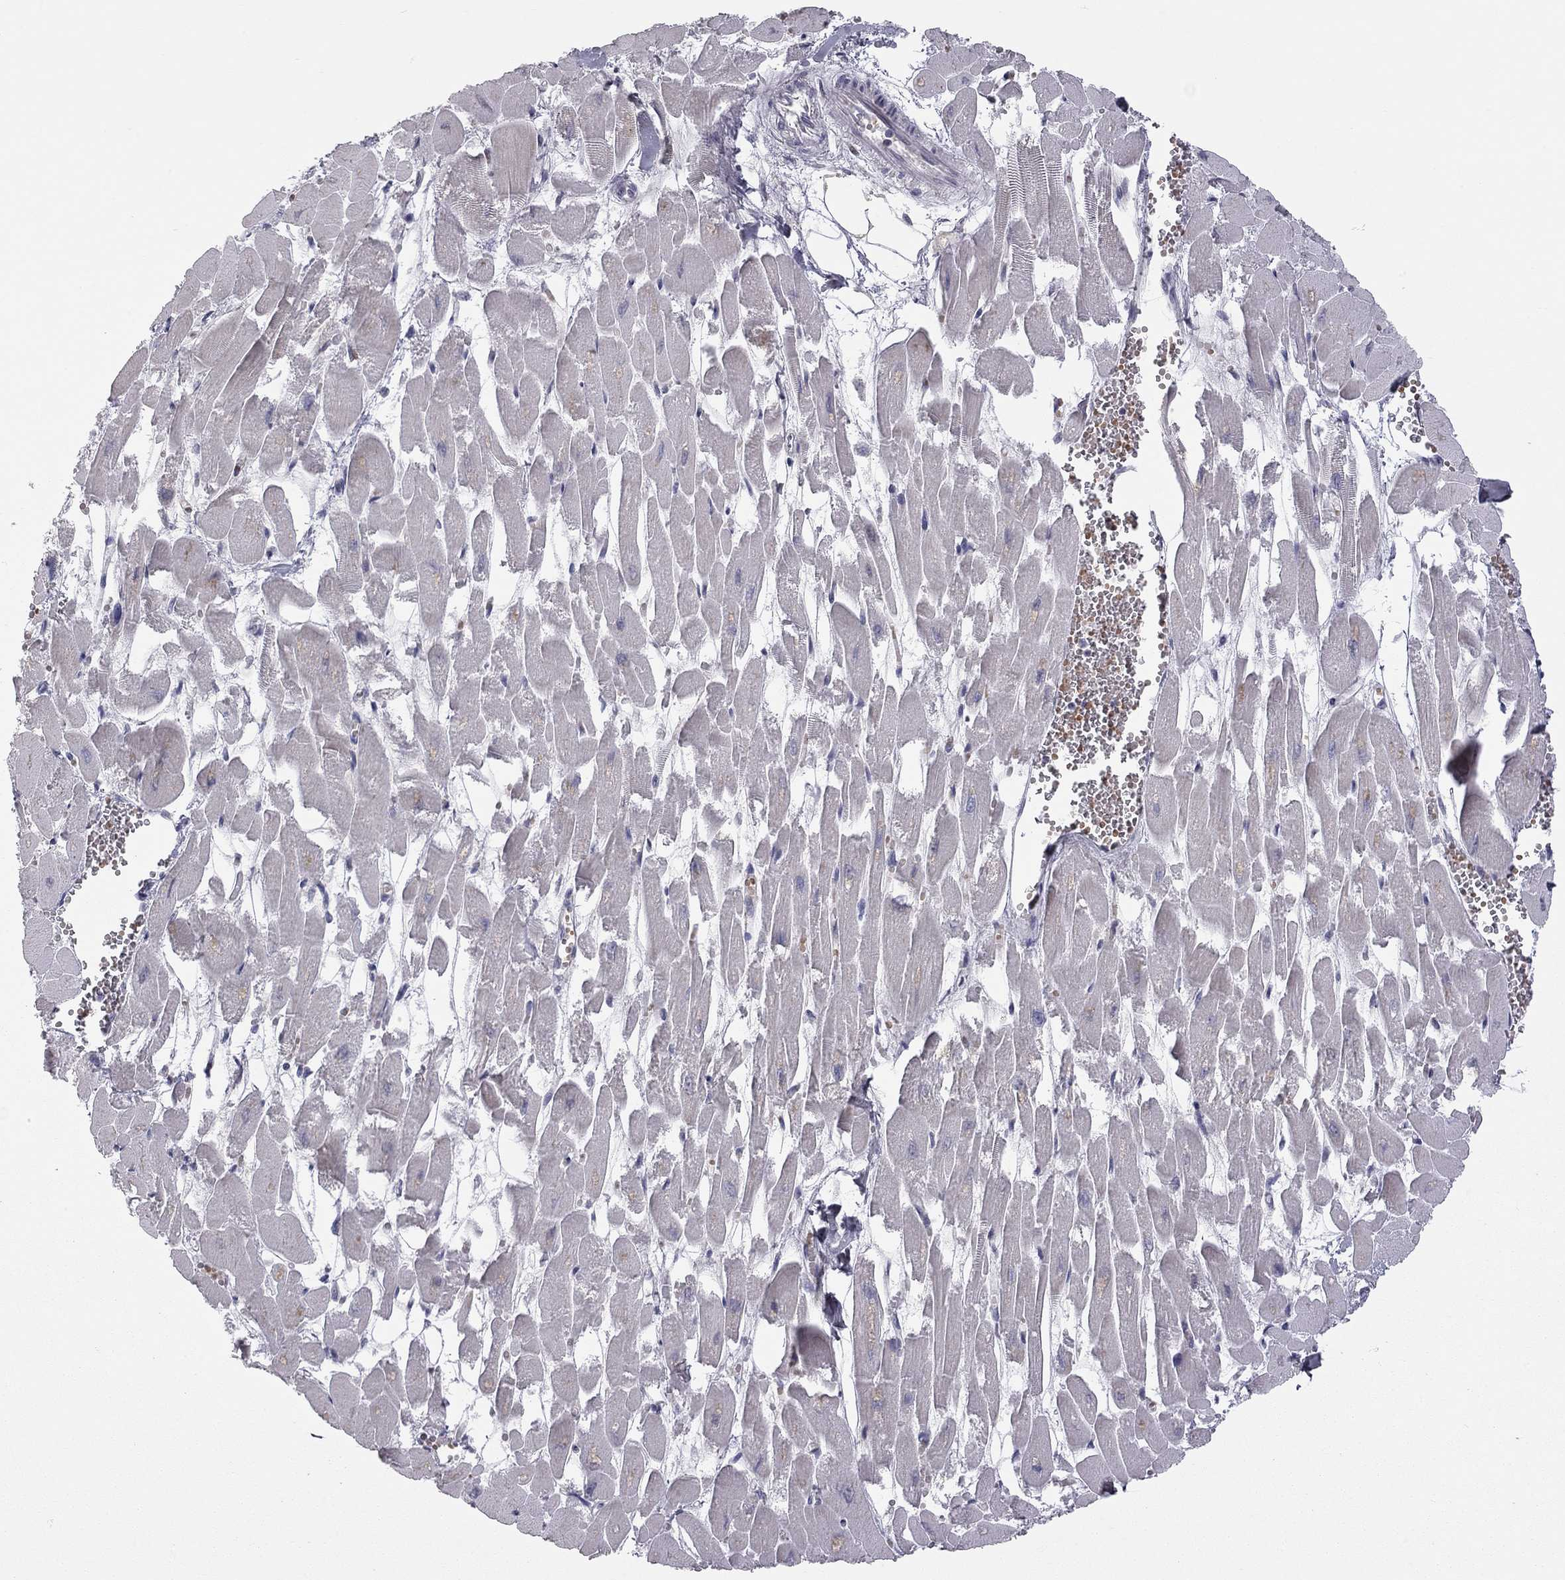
{"staining": {"intensity": "moderate", "quantity": "<25%", "location": "cytoplasmic/membranous"}, "tissue": "heart muscle", "cell_type": "Cardiomyocytes", "image_type": "normal", "snomed": [{"axis": "morphology", "description": "Normal tissue, NOS"}, {"axis": "topography", "description": "Heart"}], "caption": "DAB immunohistochemical staining of benign human heart muscle exhibits moderate cytoplasmic/membranous protein positivity in approximately <25% of cardiomyocytes.", "gene": "MC3R", "patient": {"sex": "female", "age": 52}}